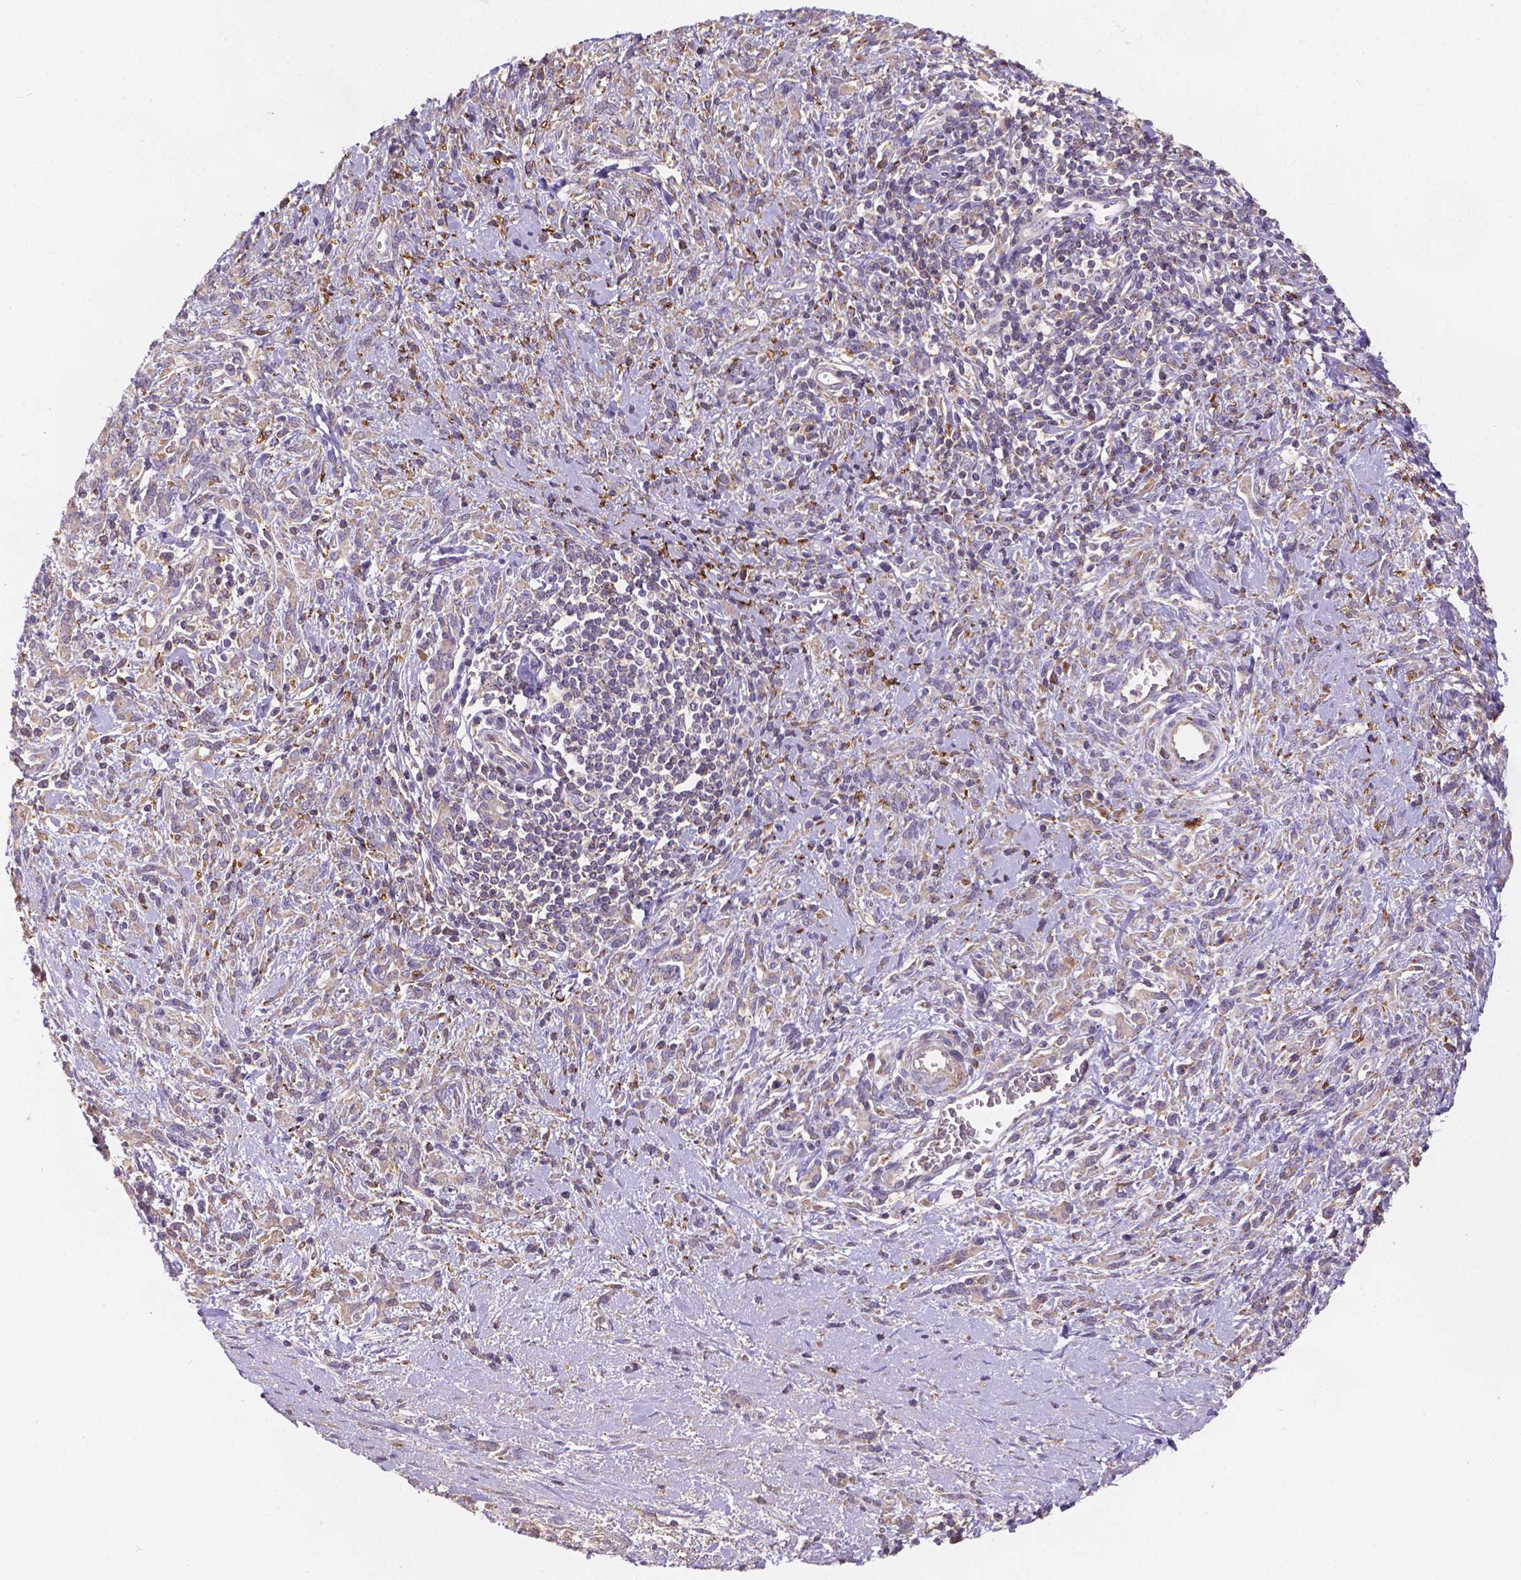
{"staining": {"intensity": "weak", "quantity": ">75%", "location": "cytoplasmic/membranous"}, "tissue": "stomach cancer", "cell_type": "Tumor cells", "image_type": "cancer", "snomed": [{"axis": "morphology", "description": "Adenocarcinoma, NOS"}, {"axis": "topography", "description": "Stomach"}], "caption": "Stomach cancer (adenocarcinoma) was stained to show a protein in brown. There is low levels of weak cytoplasmic/membranous positivity in approximately >75% of tumor cells.", "gene": "CDK10", "patient": {"sex": "female", "age": 57}}